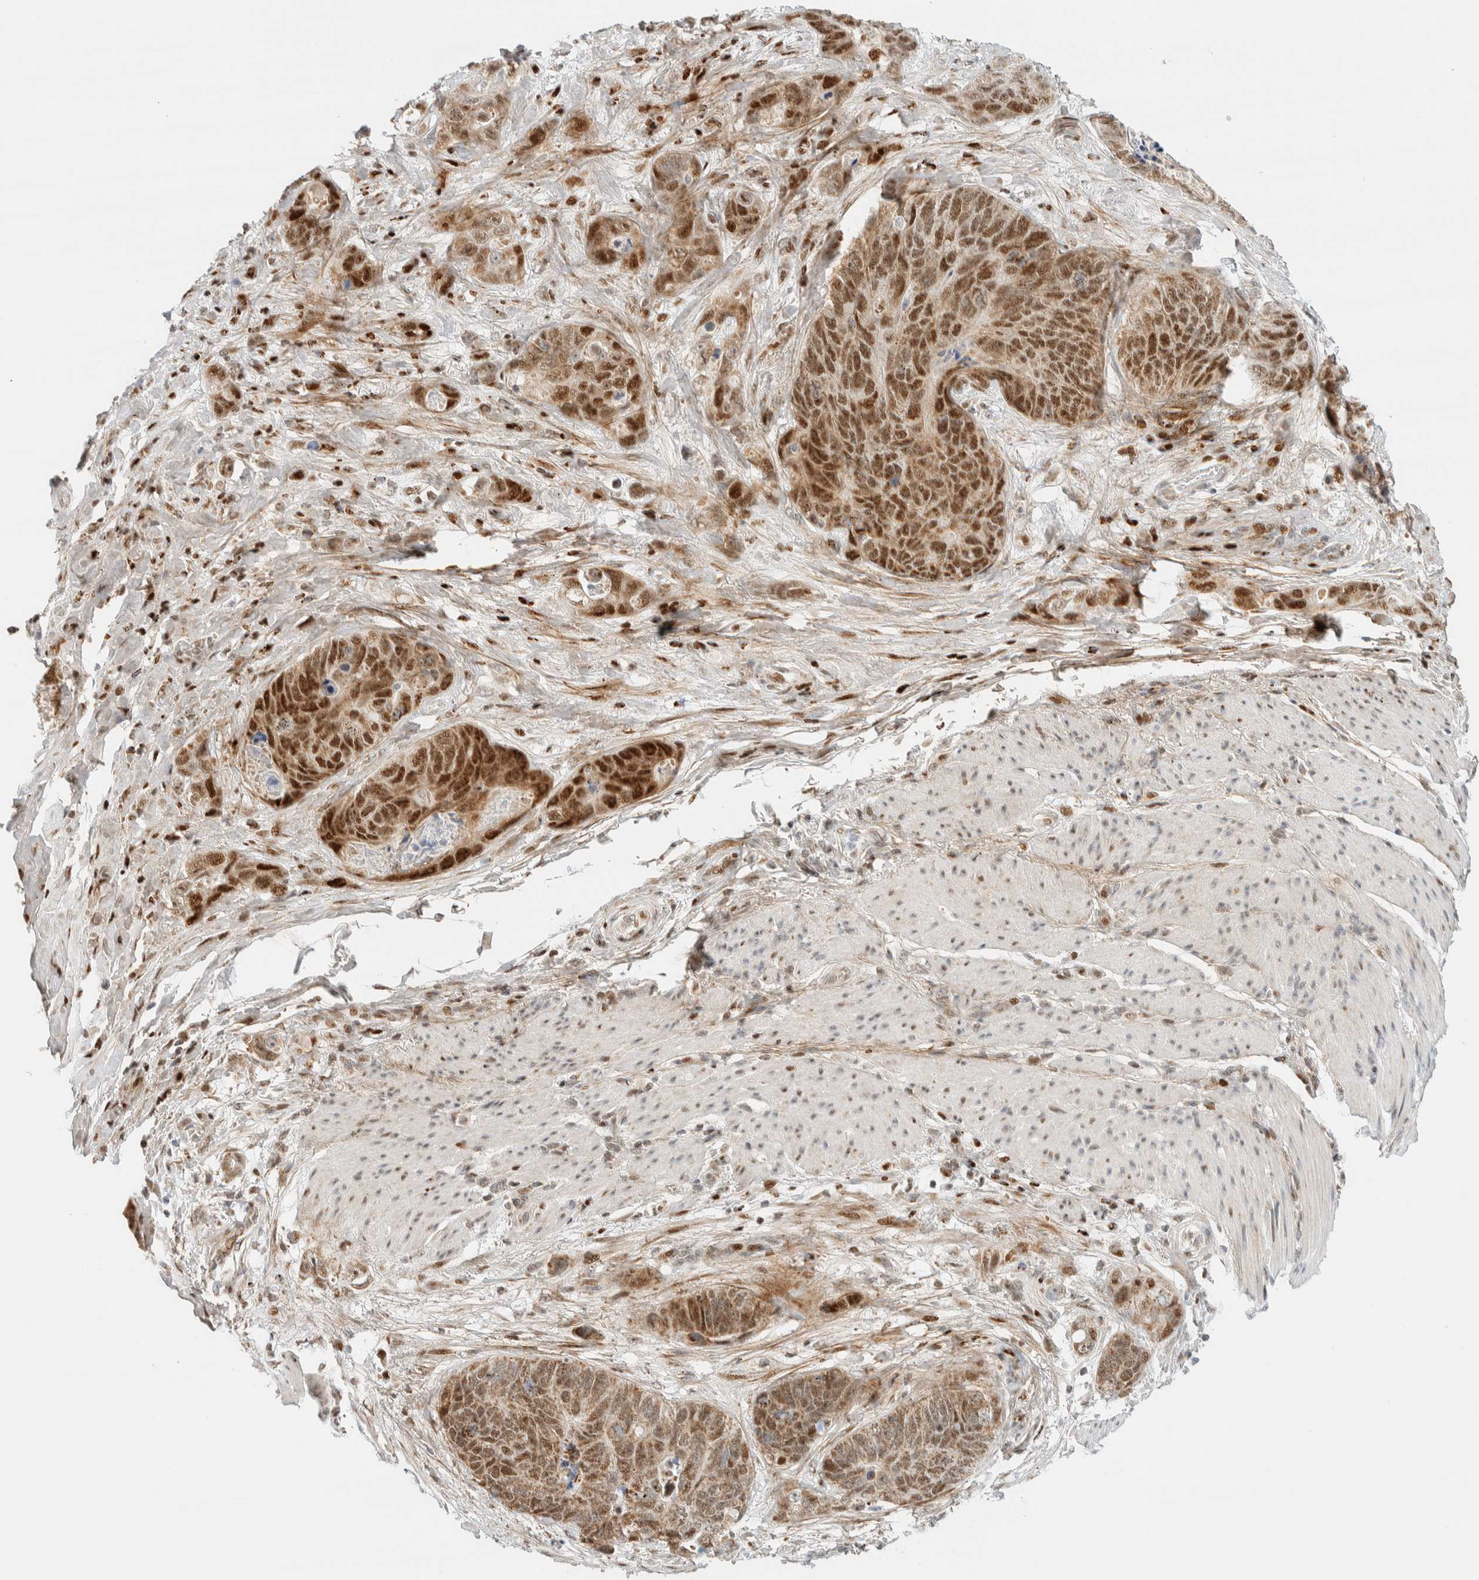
{"staining": {"intensity": "strong", "quantity": "25%-75%", "location": "cytoplasmic/membranous,nuclear"}, "tissue": "stomach cancer", "cell_type": "Tumor cells", "image_type": "cancer", "snomed": [{"axis": "morphology", "description": "Normal tissue, NOS"}, {"axis": "morphology", "description": "Adenocarcinoma, NOS"}, {"axis": "topography", "description": "Stomach"}], "caption": "Strong cytoplasmic/membranous and nuclear protein staining is identified in approximately 25%-75% of tumor cells in stomach adenocarcinoma.", "gene": "TSPAN32", "patient": {"sex": "female", "age": 89}}